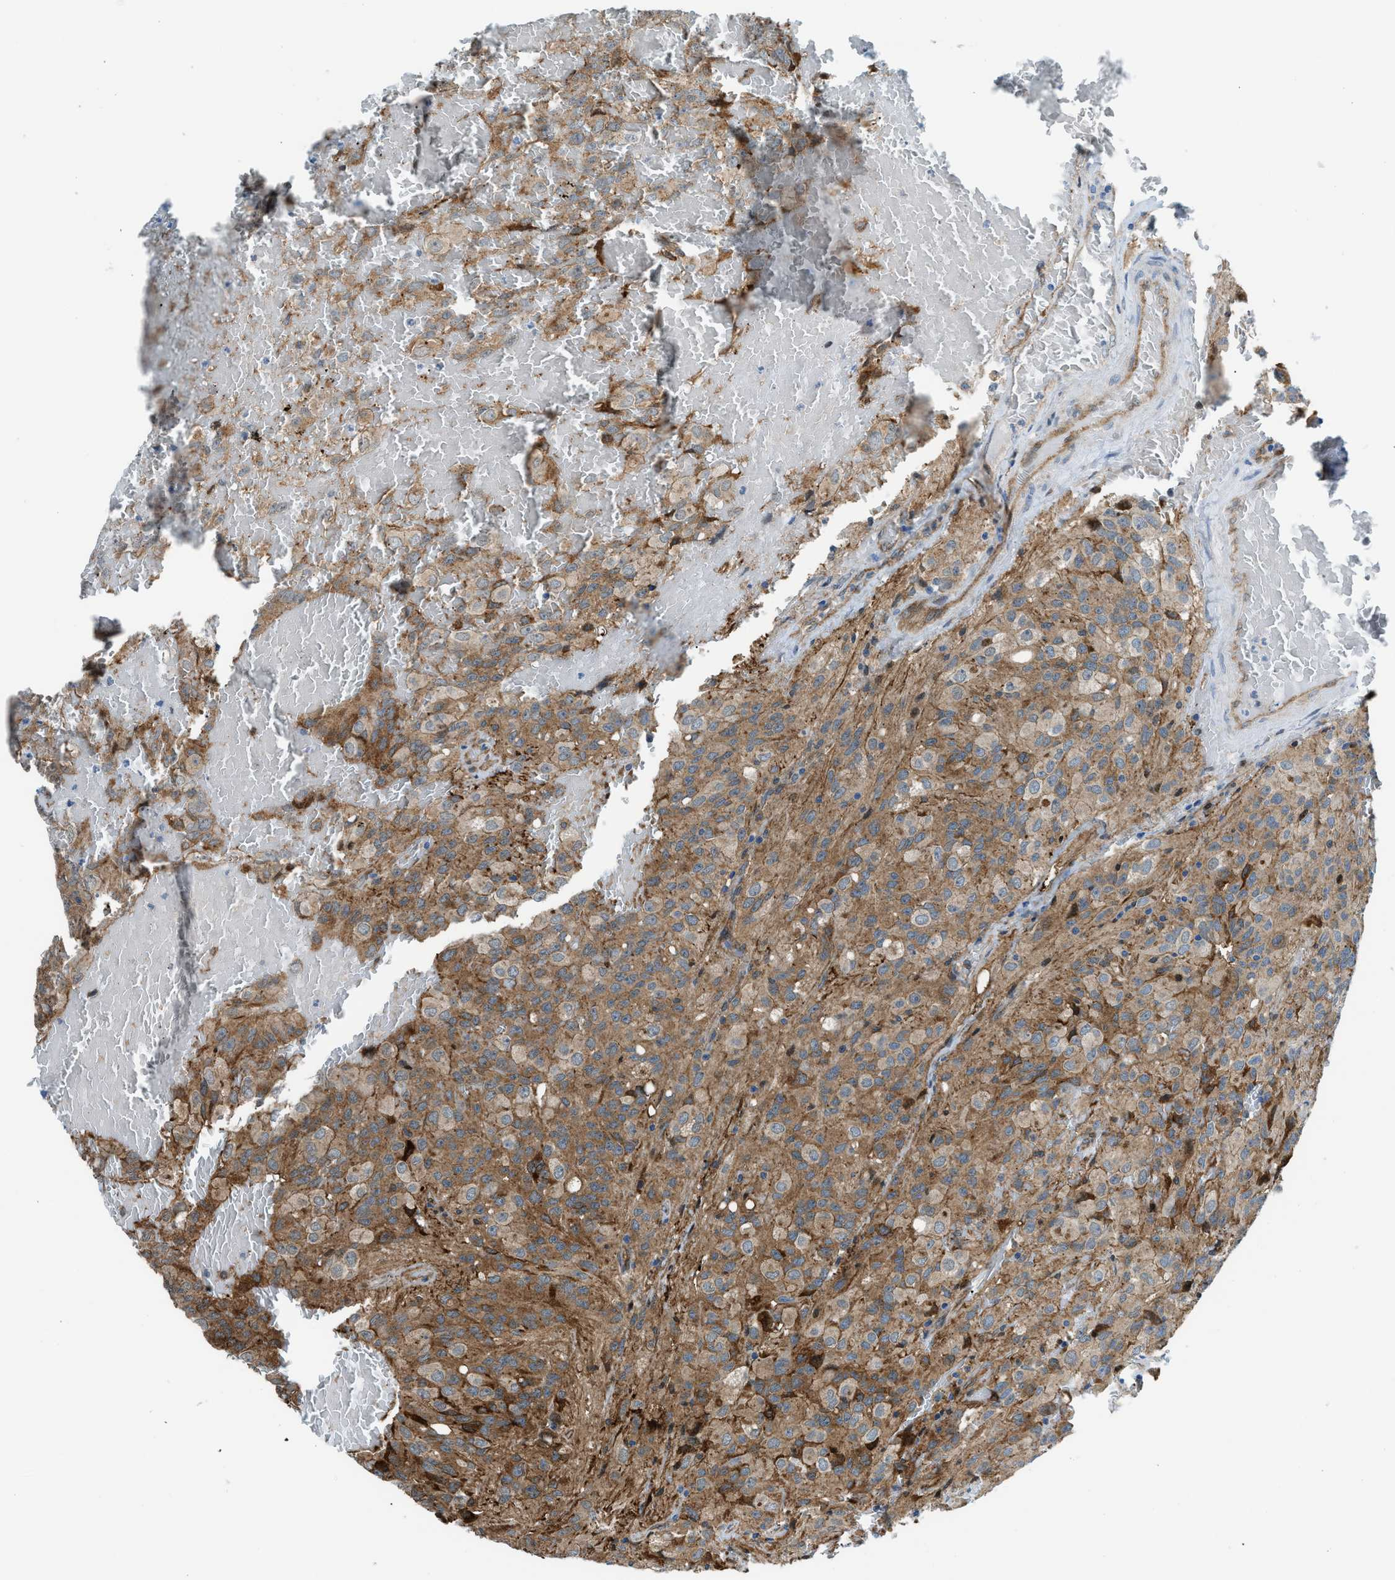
{"staining": {"intensity": "moderate", "quantity": ">75%", "location": "cytoplasmic/membranous,nuclear"}, "tissue": "glioma", "cell_type": "Tumor cells", "image_type": "cancer", "snomed": [{"axis": "morphology", "description": "Glioma, malignant, High grade"}, {"axis": "topography", "description": "Brain"}], "caption": "Brown immunohistochemical staining in human glioma displays moderate cytoplasmic/membranous and nuclear expression in about >75% of tumor cells.", "gene": "YWHAE", "patient": {"sex": "male", "age": 32}}